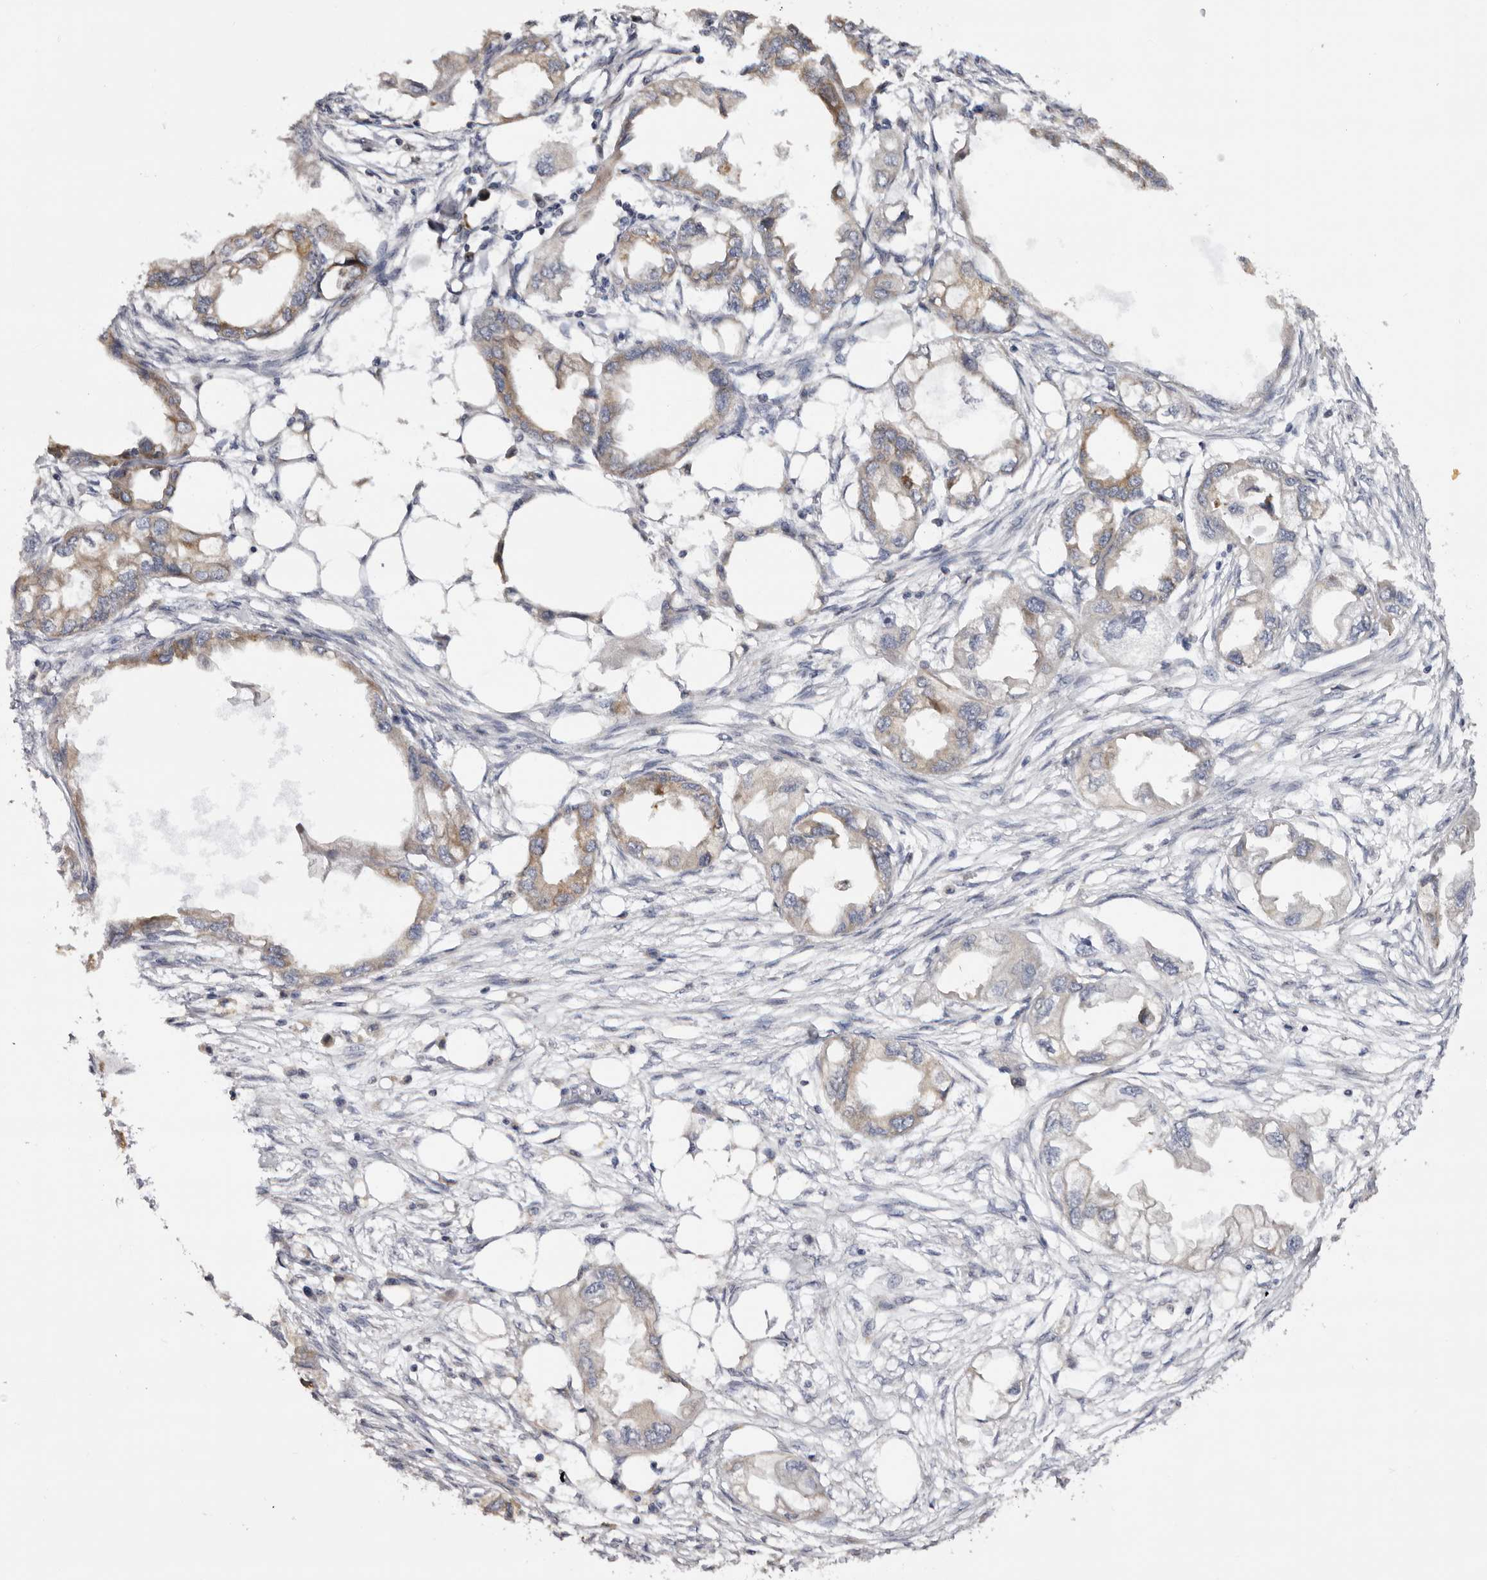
{"staining": {"intensity": "moderate", "quantity": "25%-75%", "location": "cytoplasmic/membranous"}, "tissue": "endometrial cancer", "cell_type": "Tumor cells", "image_type": "cancer", "snomed": [{"axis": "morphology", "description": "Adenocarcinoma, NOS"}, {"axis": "morphology", "description": "Adenocarcinoma, metastatic, NOS"}, {"axis": "topography", "description": "Adipose tissue"}, {"axis": "topography", "description": "Endometrium"}], "caption": "Immunohistochemical staining of human adenocarcinoma (endometrial) shows medium levels of moderate cytoplasmic/membranous protein expression in about 25%-75% of tumor cells.", "gene": "PIGX", "patient": {"sex": "female", "age": 67}}